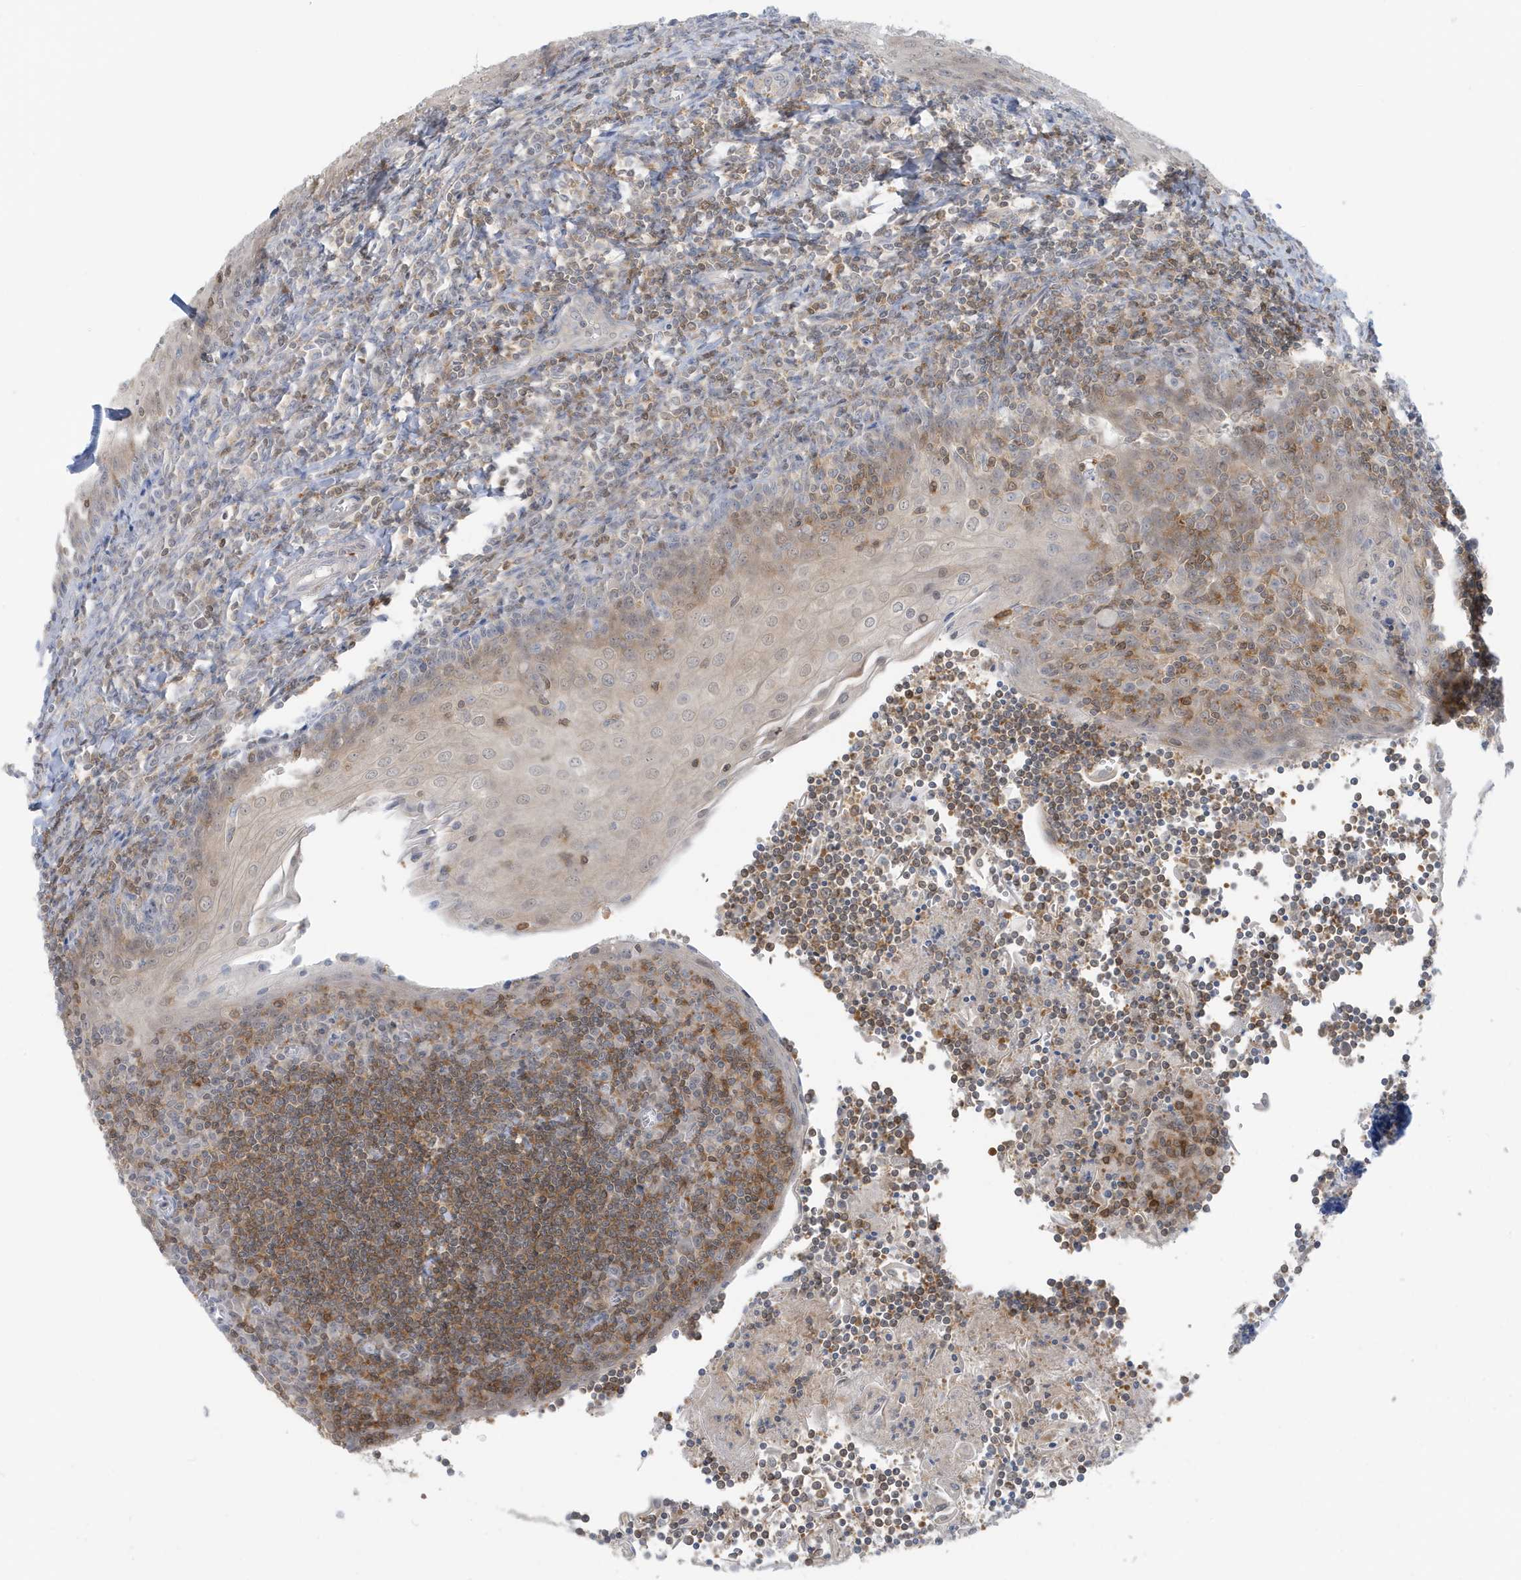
{"staining": {"intensity": "moderate", "quantity": ">75%", "location": "cytoplasmic/membranous"}, "tissue": "tonsil", "cell_type": "Germinal center cells", "image_type": "normal", "snomed": [{"axis": "morphology", "description": "Normal tissue, NOS"}, {"axis": "topography", "description": "Tonsil"}], "caption": "Germinal center cells reveal medium levels of moderate cytoplasmic/membranous positivity in about >75% of cells in unremarkable human tonsil.", "gene": "OGA", "patient": {"sex": "male", "age": 27}}